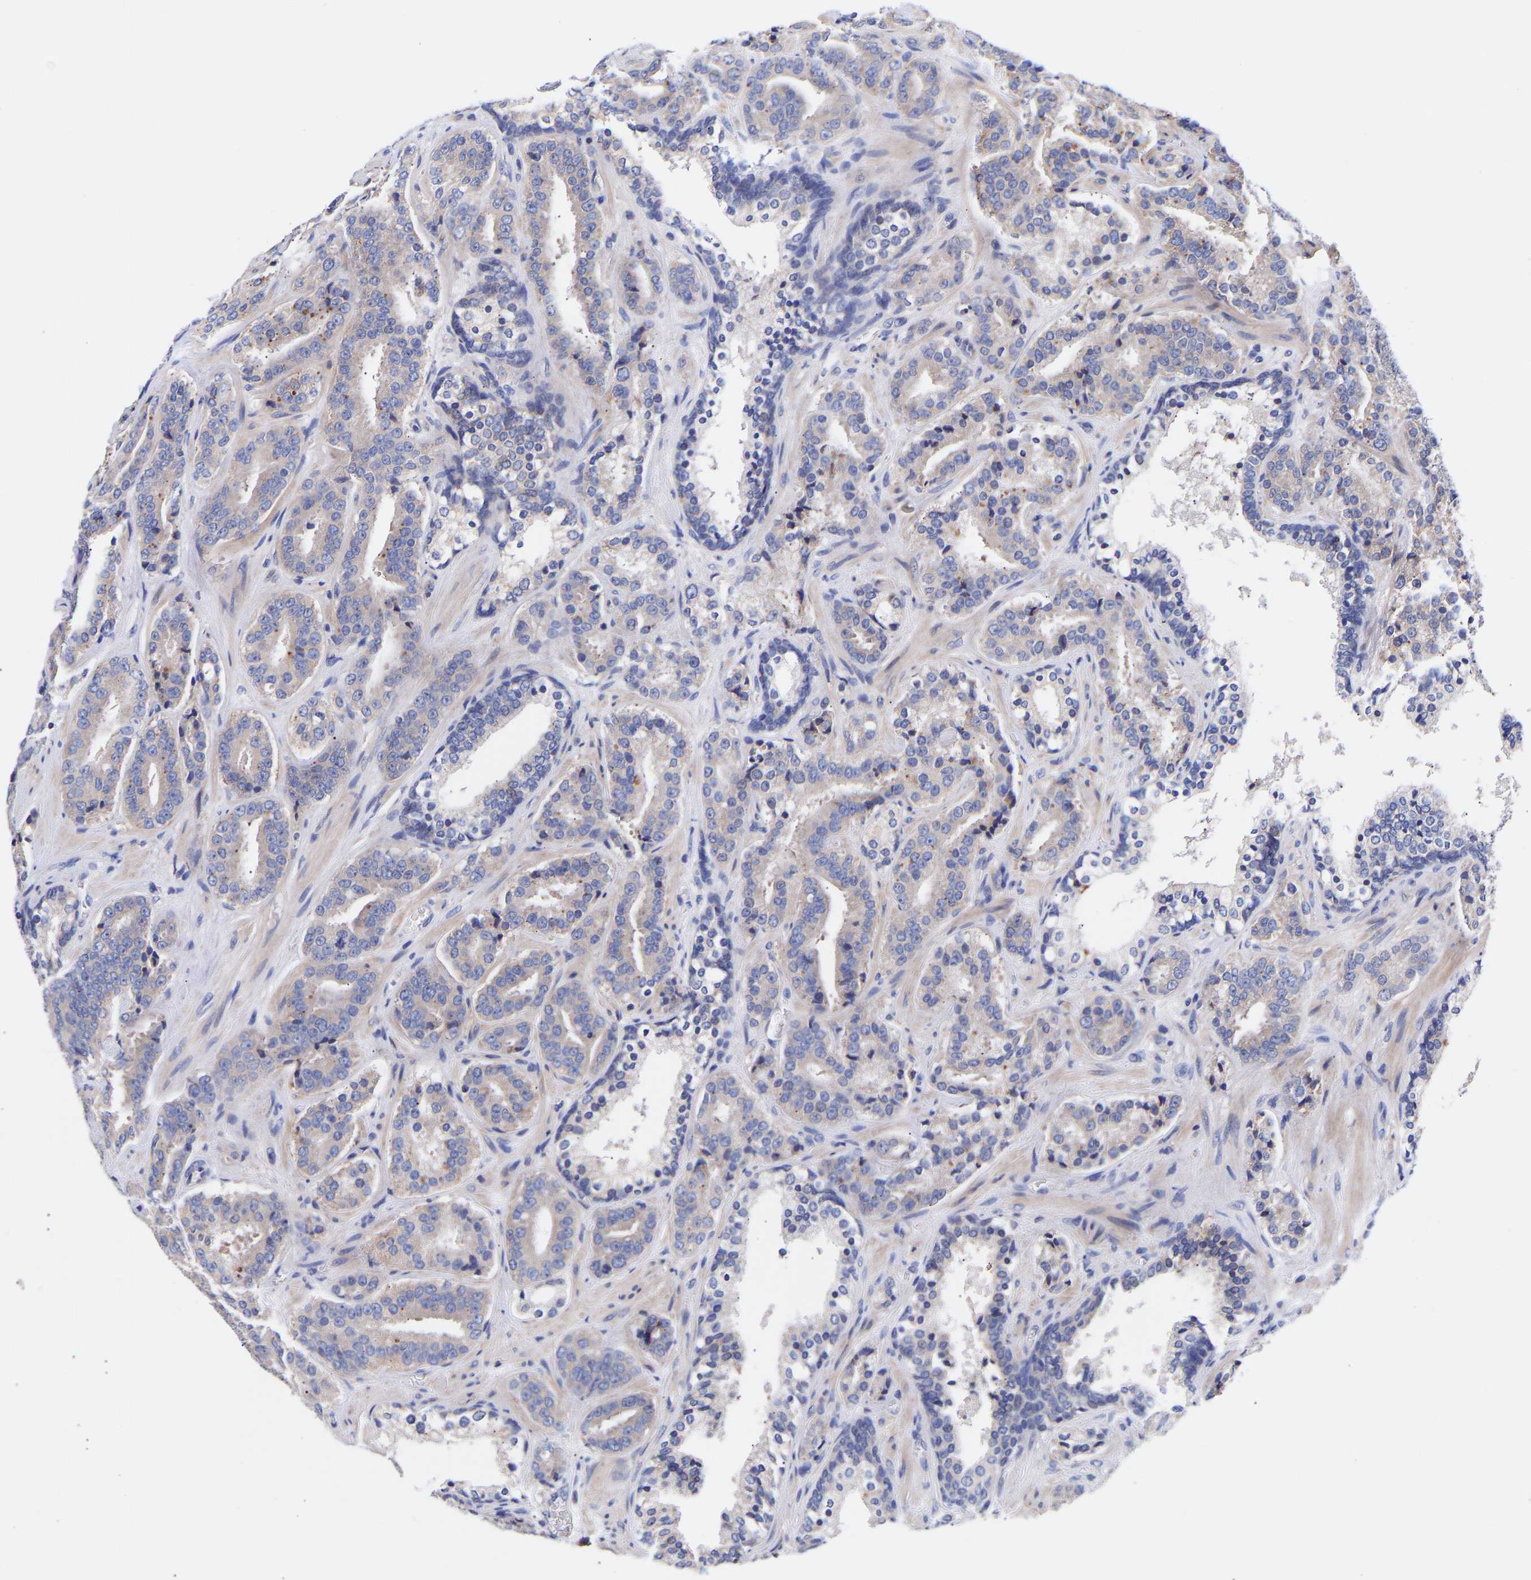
{"staining": {"intensity": "moderate", "quantity": "<25%", "location": "cytoplasmic/membranous"}, "tissue": "prostate cancer", "cell_type": "Tumor cells", "image_type": "cancer", "snomed": [{"axis": "morphology", "description": "Adenocarcinoma, High grade"}, {"axis": "topography", "description": "Prostate"}], "caption": "IHC image of neoplastic tissue: human prostate cancer (adenocarcinoma (high-grade)) stained using immunohistochemistry exhibits low levels of moderate protein expression localized specifically in the cytoplasmic/membranous of tumor cells, appearing as a cytoplasmic/membranous brown color.", "gene": "AIMP2", "patient": {"sex": "male", "age": 60}}